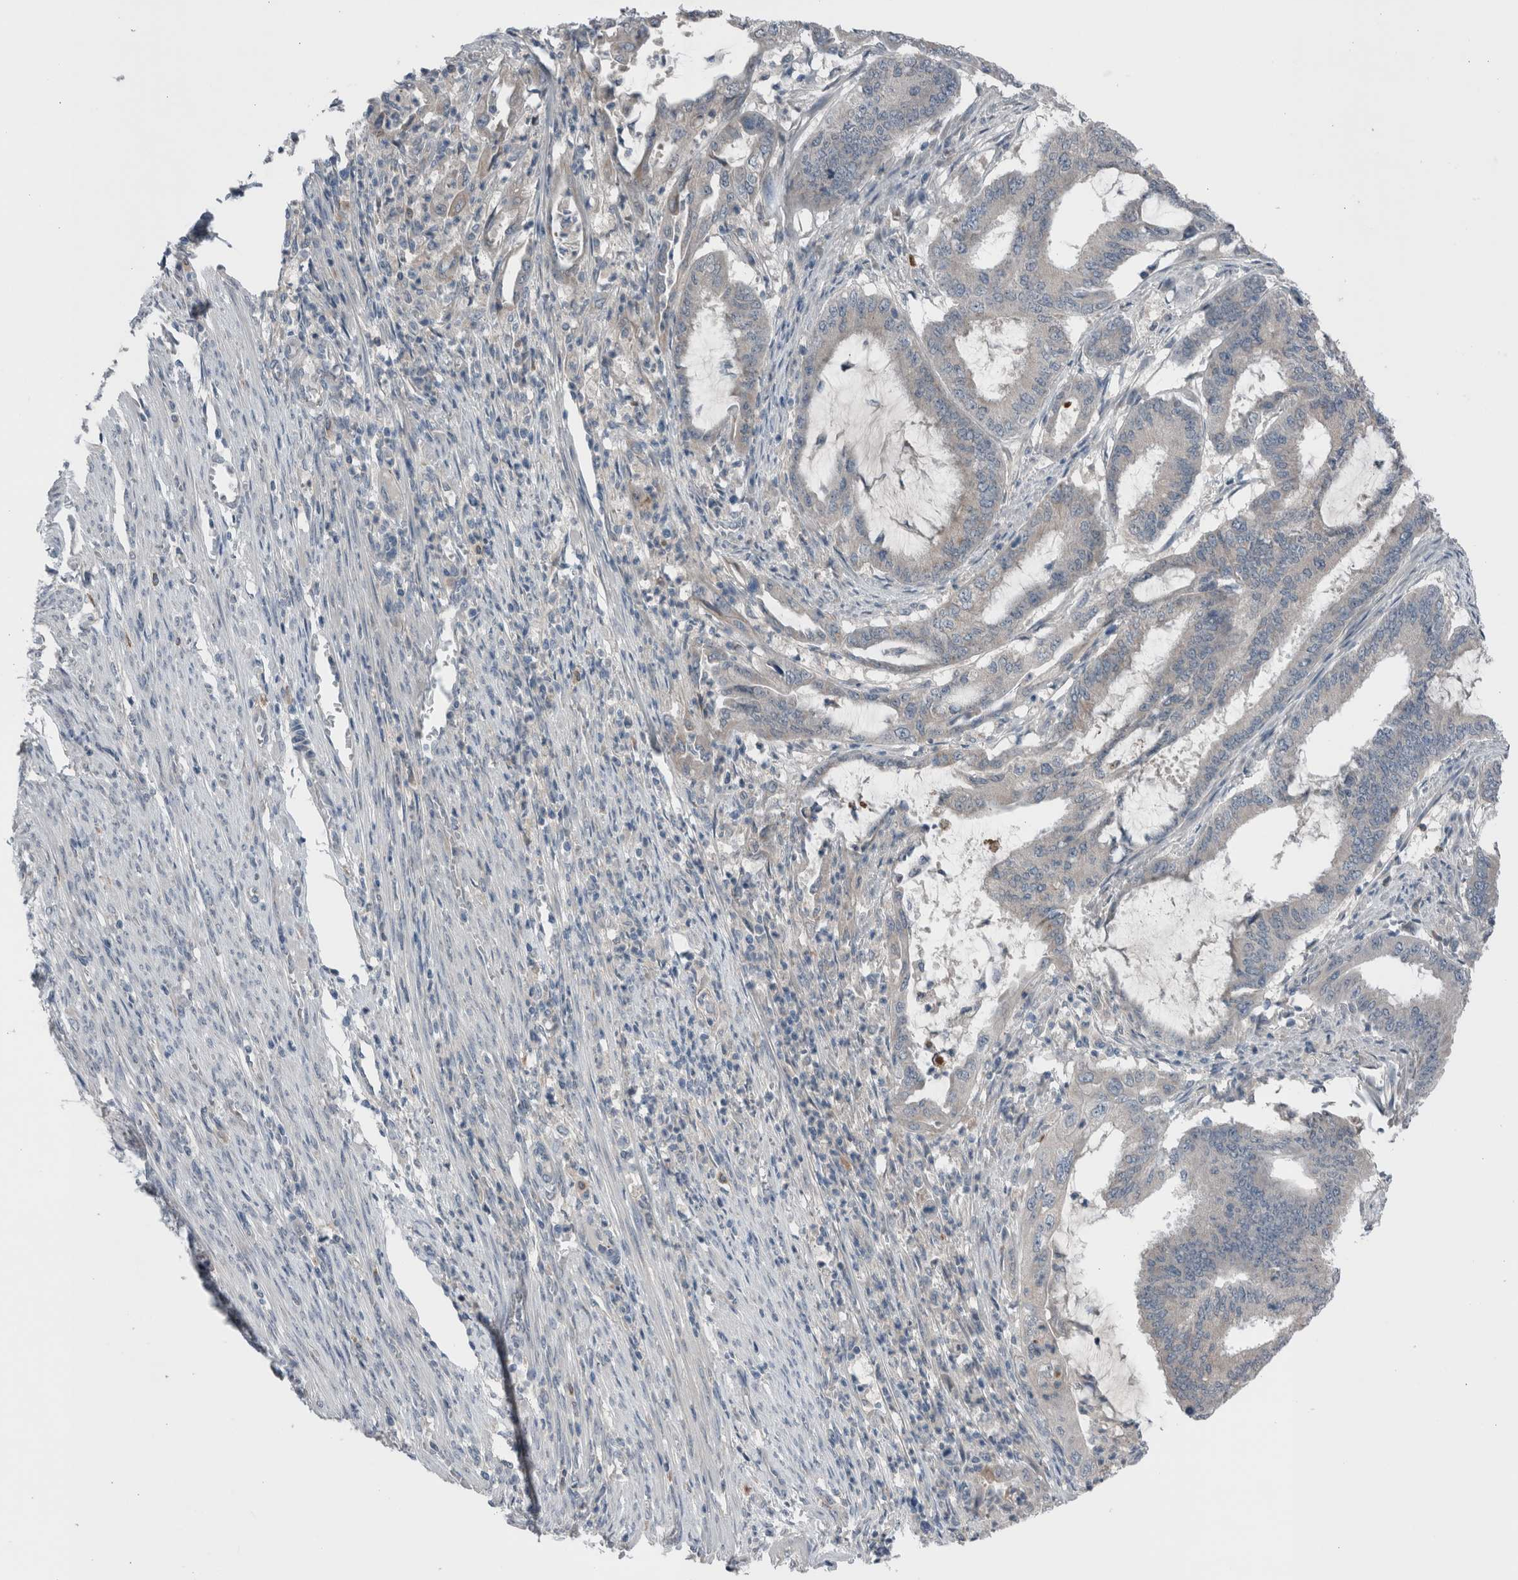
{"staining": {"intensity": "negative", "quantity": "none", "location": "none"}, "tissue": "endometrial cancer", "cell_type": "Tumor cells", "image_type": "cancer", "snomed": [{"axis": "morphology", "description": "Adenocarcinoma, NOS"}, {"axis": "topography", "description": "Endometrium"}], "caption": "Photomicrograph shows no protein expression in tumor cells of endometrial cancer (adenocarcinoma) tissue.", "gene": "CRNN", "patient": {"sex": "female", "age": 51}}